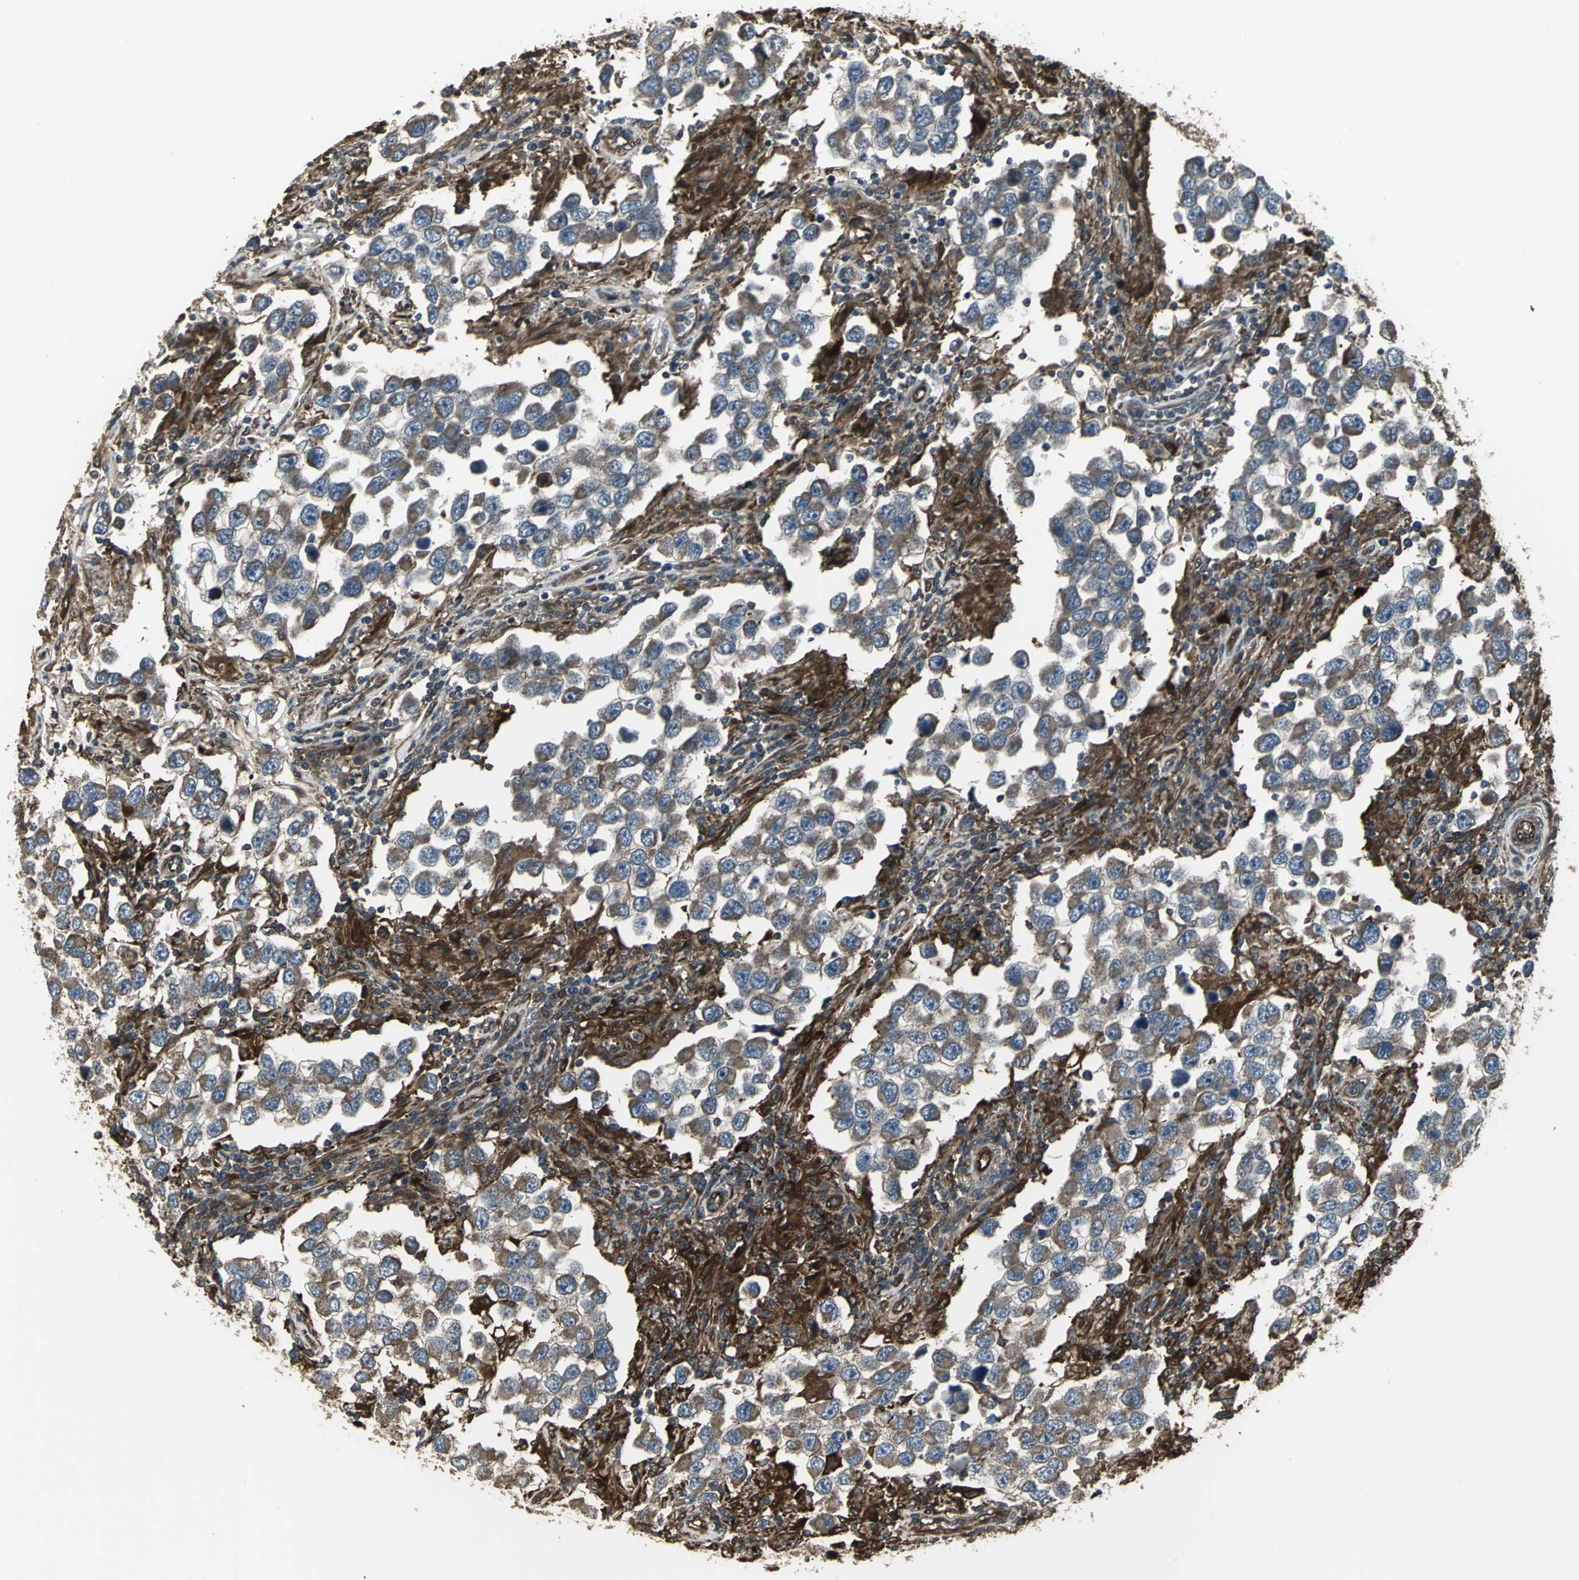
{"staining": {"intensity": "moderate", "quantity": ">75%", "location": "cytoplasmic/membranous"}, "tissue": "testis cancer", "cell_type": "Tumor cells", "image_type": "cancer", "snomed": [{"axis": "morphology", "description": "Carcinoma, Embryonal, NOS"}, {"axis": "topography", "description": "Testis"}], "caption": "Immunohistochemical staining of testis cancer demonstrates medium levels of moderate cytoplasmic/membranous protein staining in about >75% of tumor cells.", "gene": "PRXL2B", "patient": {"sex": "male", "age": 21}}